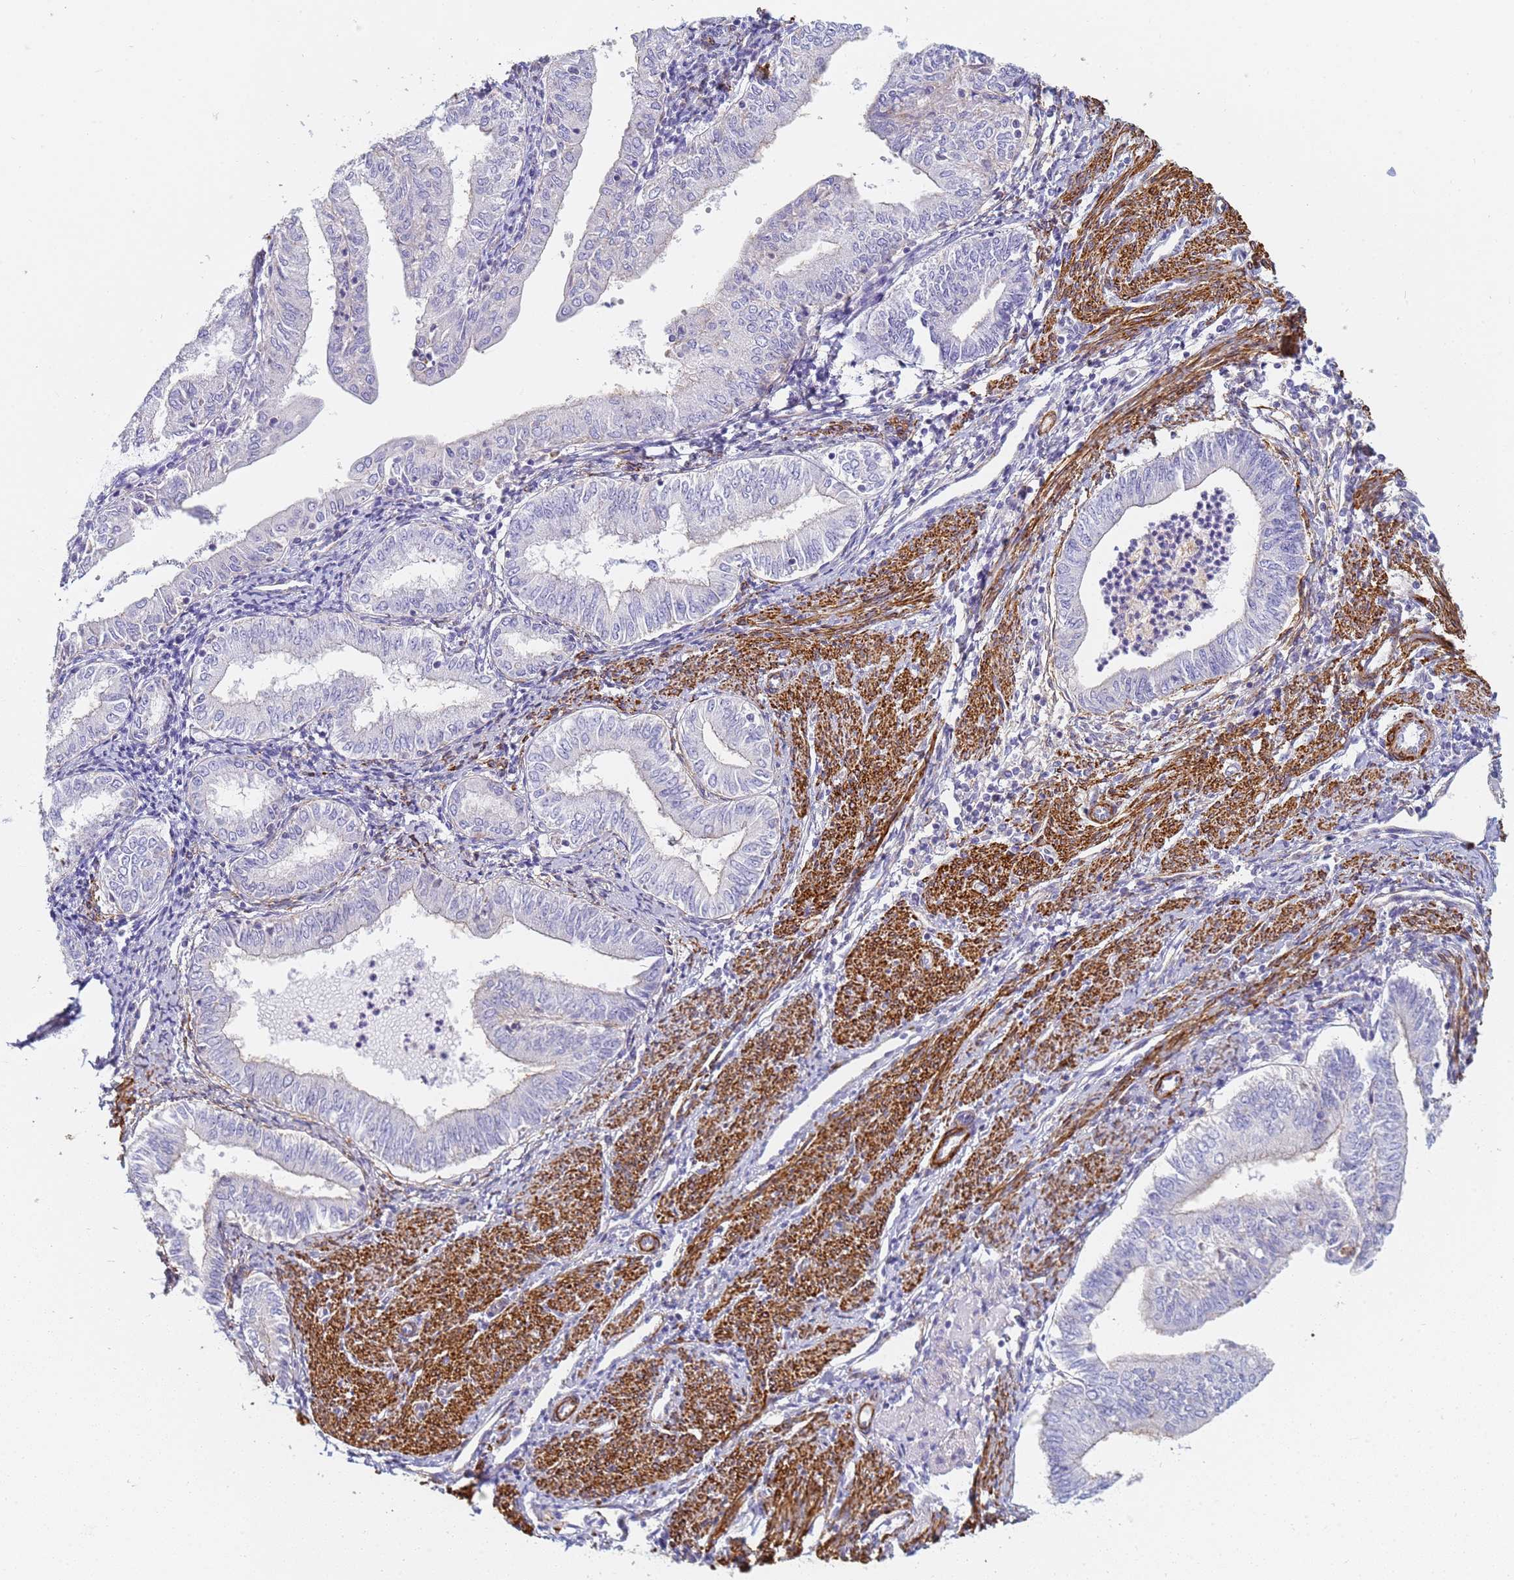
{"staining": {"intensity": "negative", "quantity": "none", "location": "none"}, "tissue": "endometrial cancer", "cell_type": "Tumor cells", "image_type": "cancer", "snomed": [{"axis": "morphology", "description": "Adenocarcinoma, NOS"}, {"axis": "topography", "description": "Endometrium"}], "caption": "Micrograph shows no significant protein positivity in tumor cells of endometrial cancer.", "gene": "TPM1", "patient": {"sex": "female", "age": 66}}